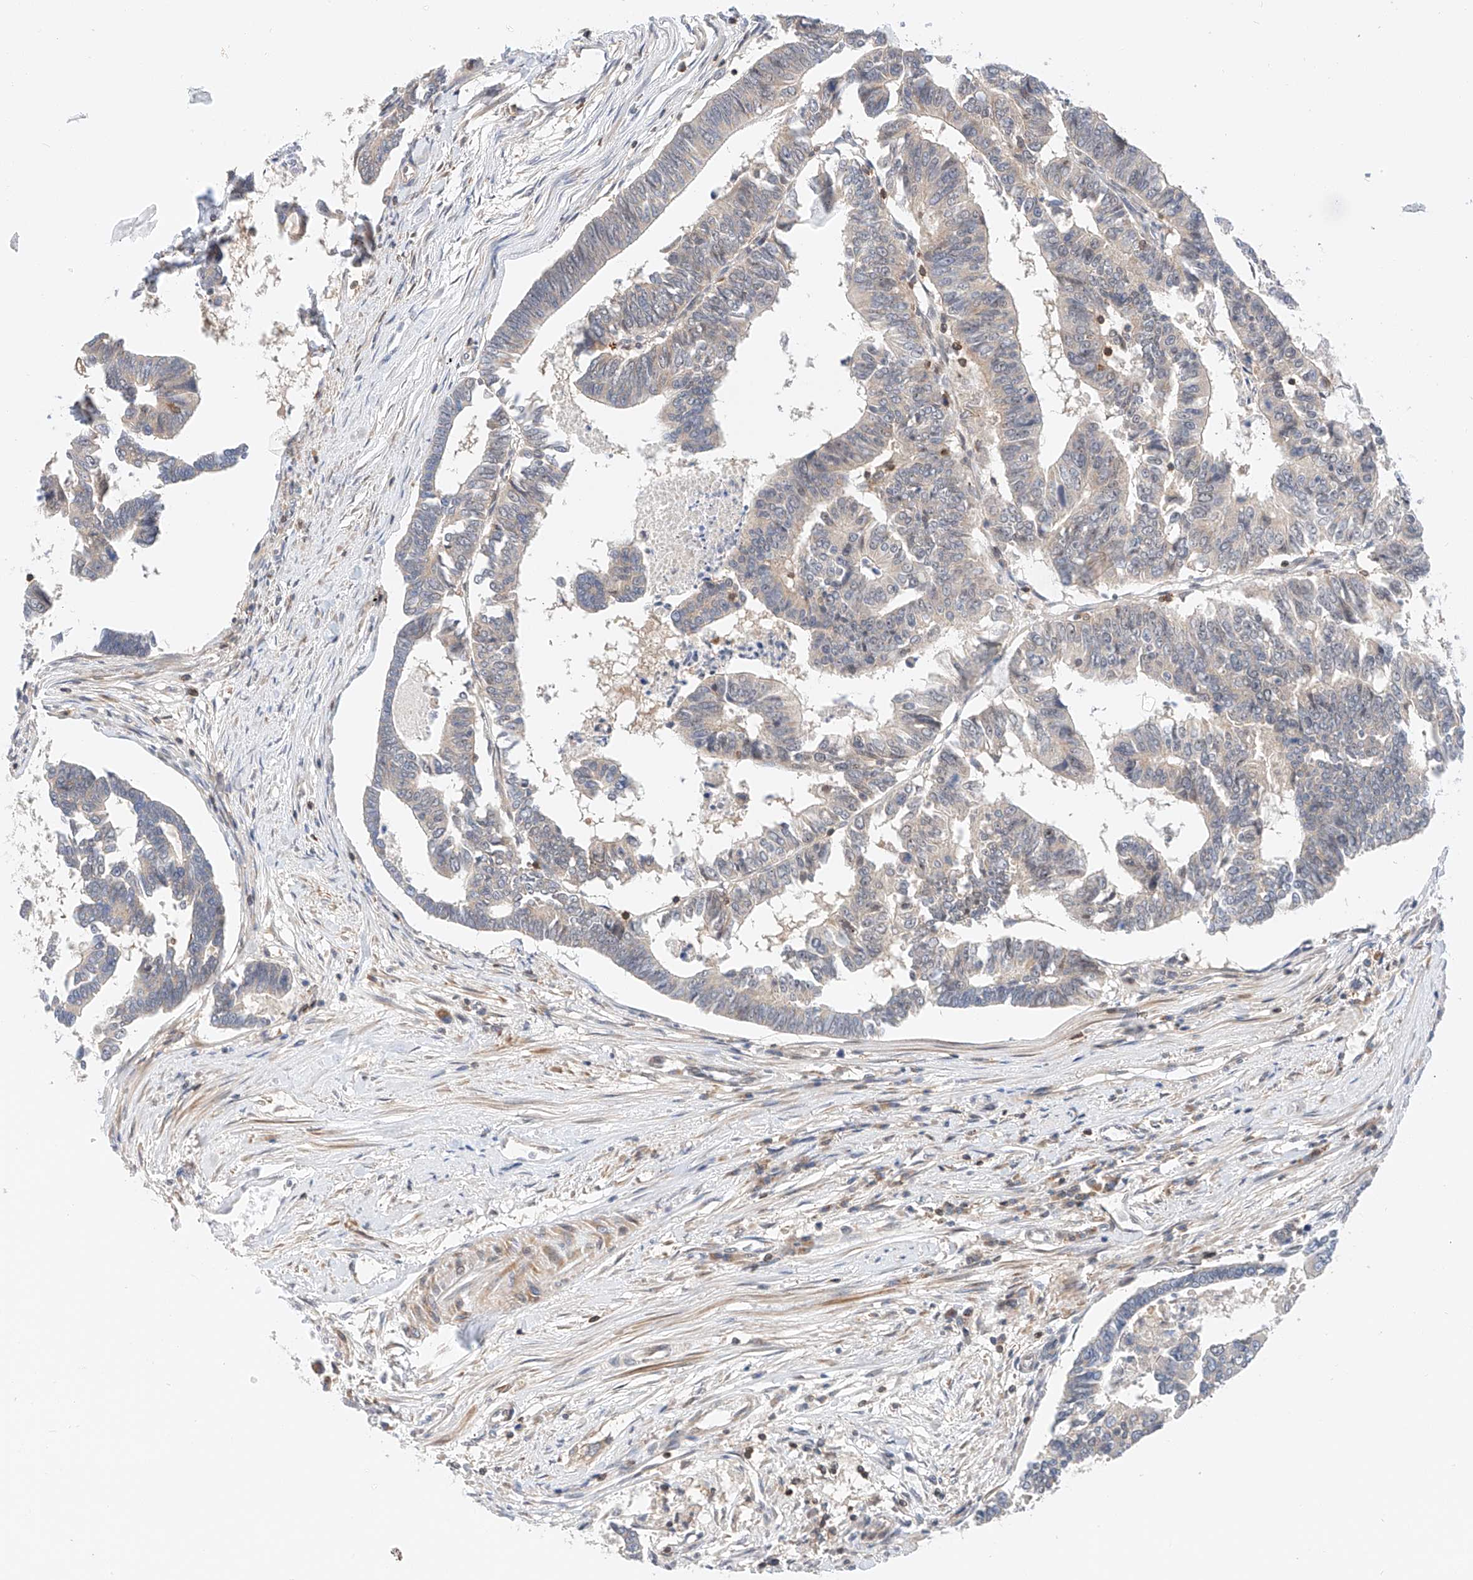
{"staining": {"intensity": "weak", "quantity": "<25%", "location": "cytoplasmic/membranous"}, "tissue": "colorectal cancer", "cell_type": "Tumor cells", "image_type": "cancer", "snomed": [{"axis": "morphology", "description": "Adenocarcinoma, NOS"}, {"axis": "topography", "description": "Rectum"}], "caption": "This image is of adenocarcinoma (colorectal) stained with immunohistochemistry (IHC) to label a protein in brown with the nuclei are counter-stained blue. There is no staining in tumor cells.", "gene": "MFN2", "patient": {"sex": "female", "age": 65}}